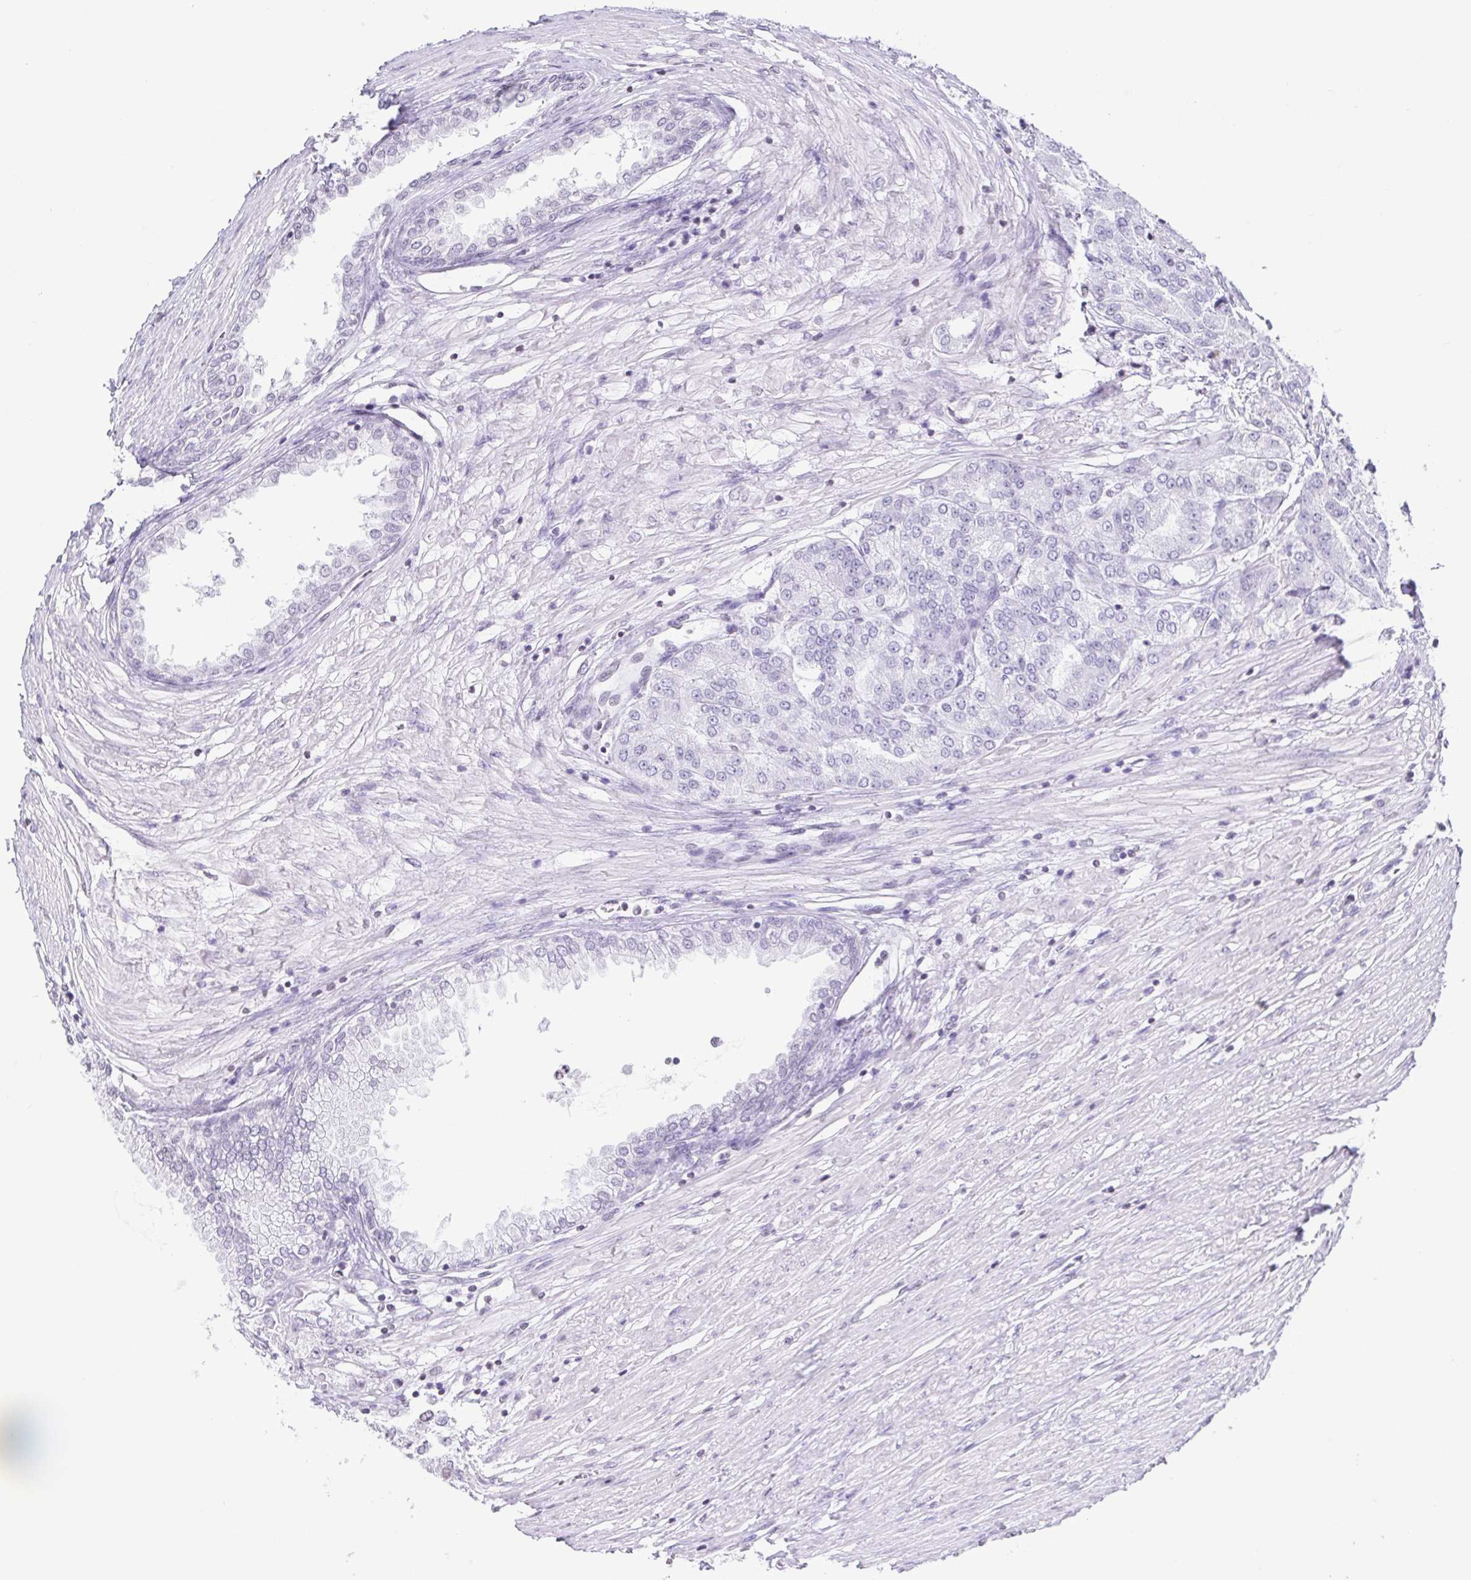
{"staining": {"intensity": "negative", "quantity": "none", "location": "none"}, "tissue": "prostate cancer", "cell_type": "Tumor cells", "image_type": "cancer", "snomed": [{"axis": "morphology", "description": "Adenocarcinoma, High grade"}, {"axis": "topography", "description": "Prostate"}], "caption": "The histopathology image reveals no staining of tumor cells in prostate cancer (adenocarcinoma (high-grade)). (Stains: DAB (3,3'-diaminobenzidine) immunohistochemistry (IHC) with hematoxylin counter stain, Microscopy: brightfield microscopy at high magnification).", "gene": "VCY1B", "patient": {"sex": "male", "age": 61}}